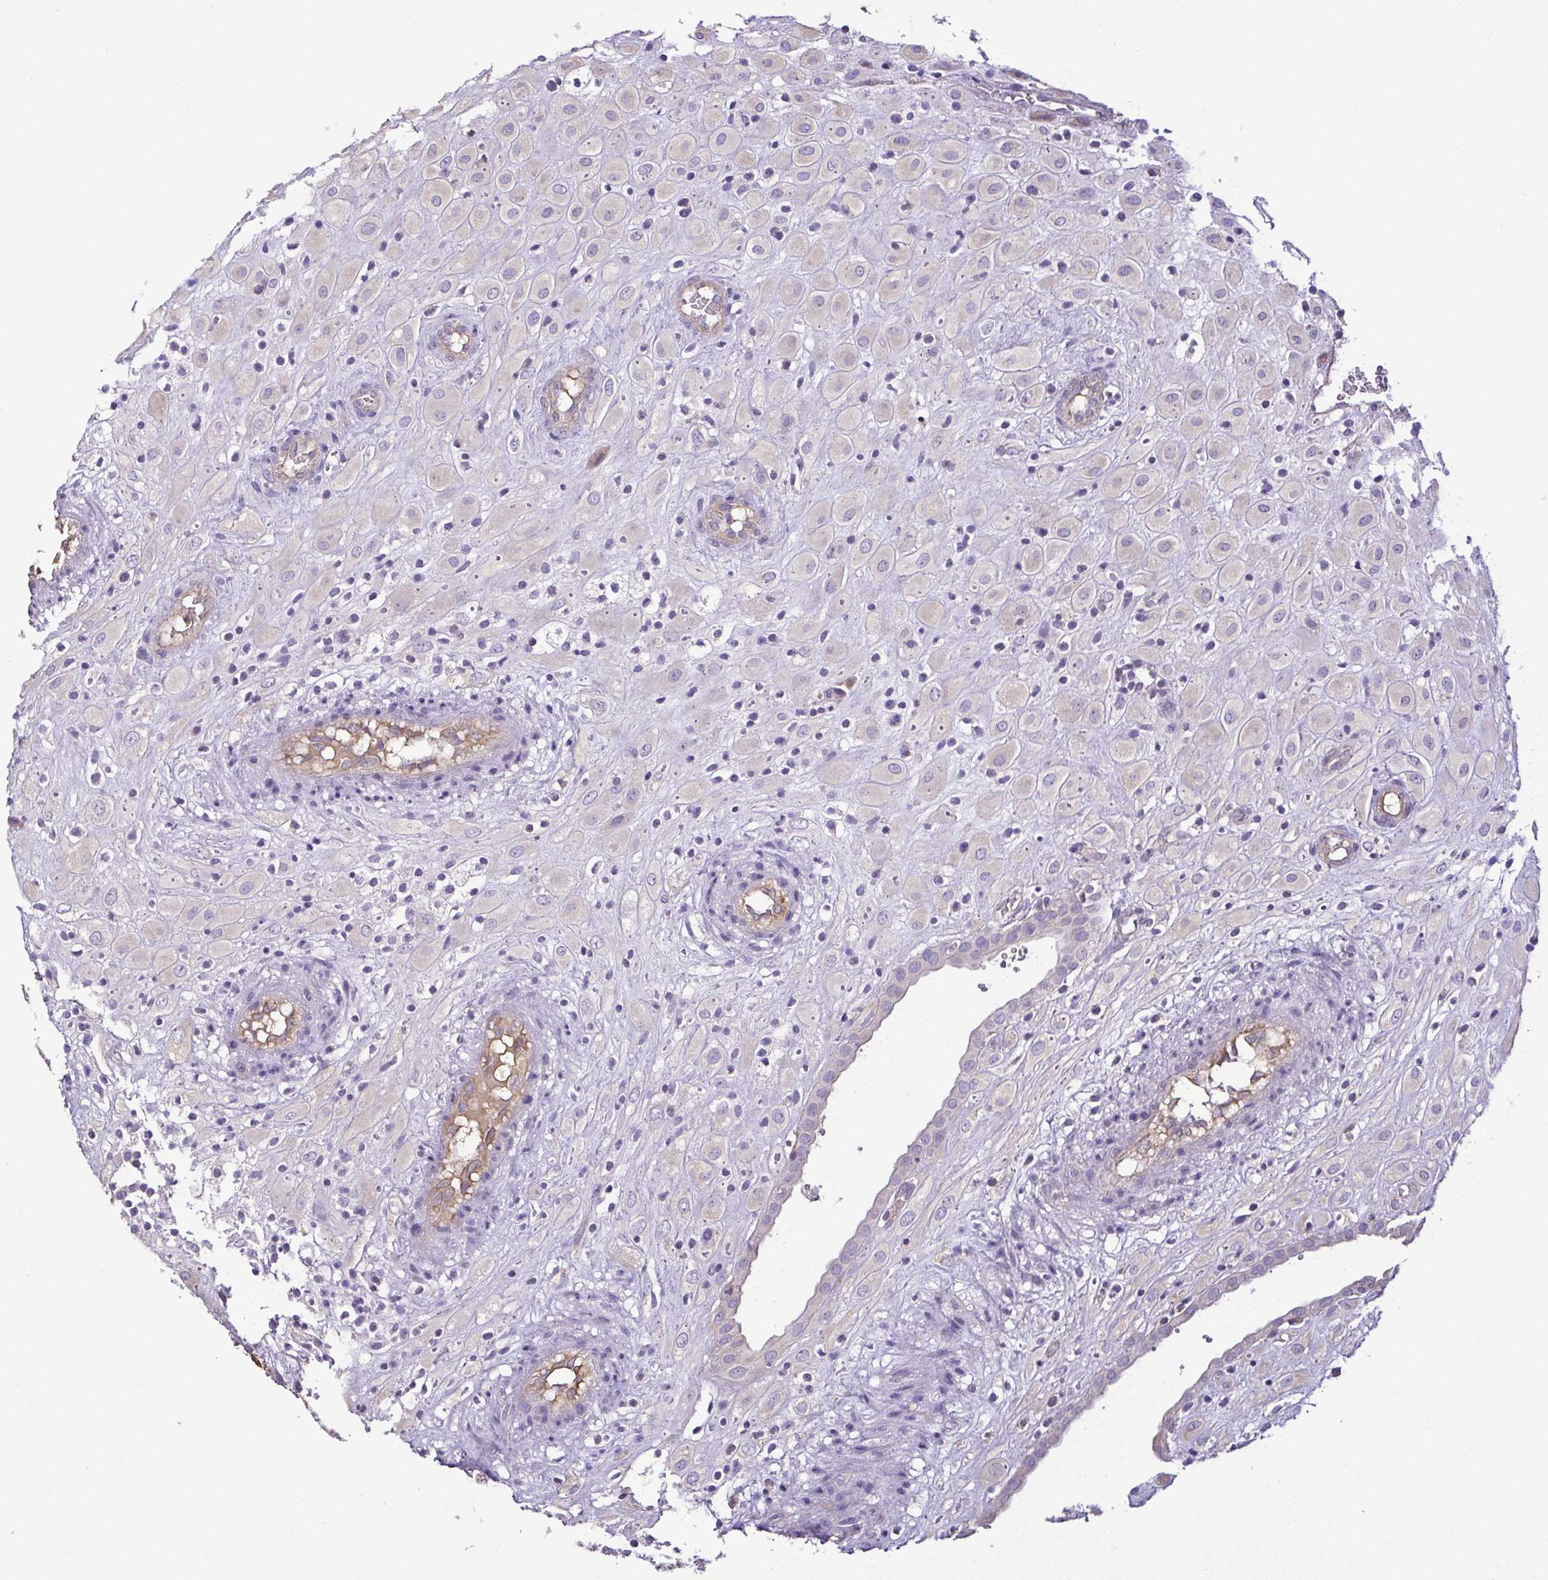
{"staining": {"intensity": "weak", "quantity": "<25%", "location": "cytoplasmic/membranous"}, "tissue": "placenta", "cell_type": "Decidual cells", "image_type": "normal", "snomed": [{"axis": "morphology", "description": "Normal tissue, NOS"}, {"axis": "topography", "description": "Placenta"}], "caption": "Immunohistochemistry (IHC) of unremarkable placenta exhibits no expression in decidual cells.", "gene": "MYL10", "patient": {"sex": "female", "age": 24}}